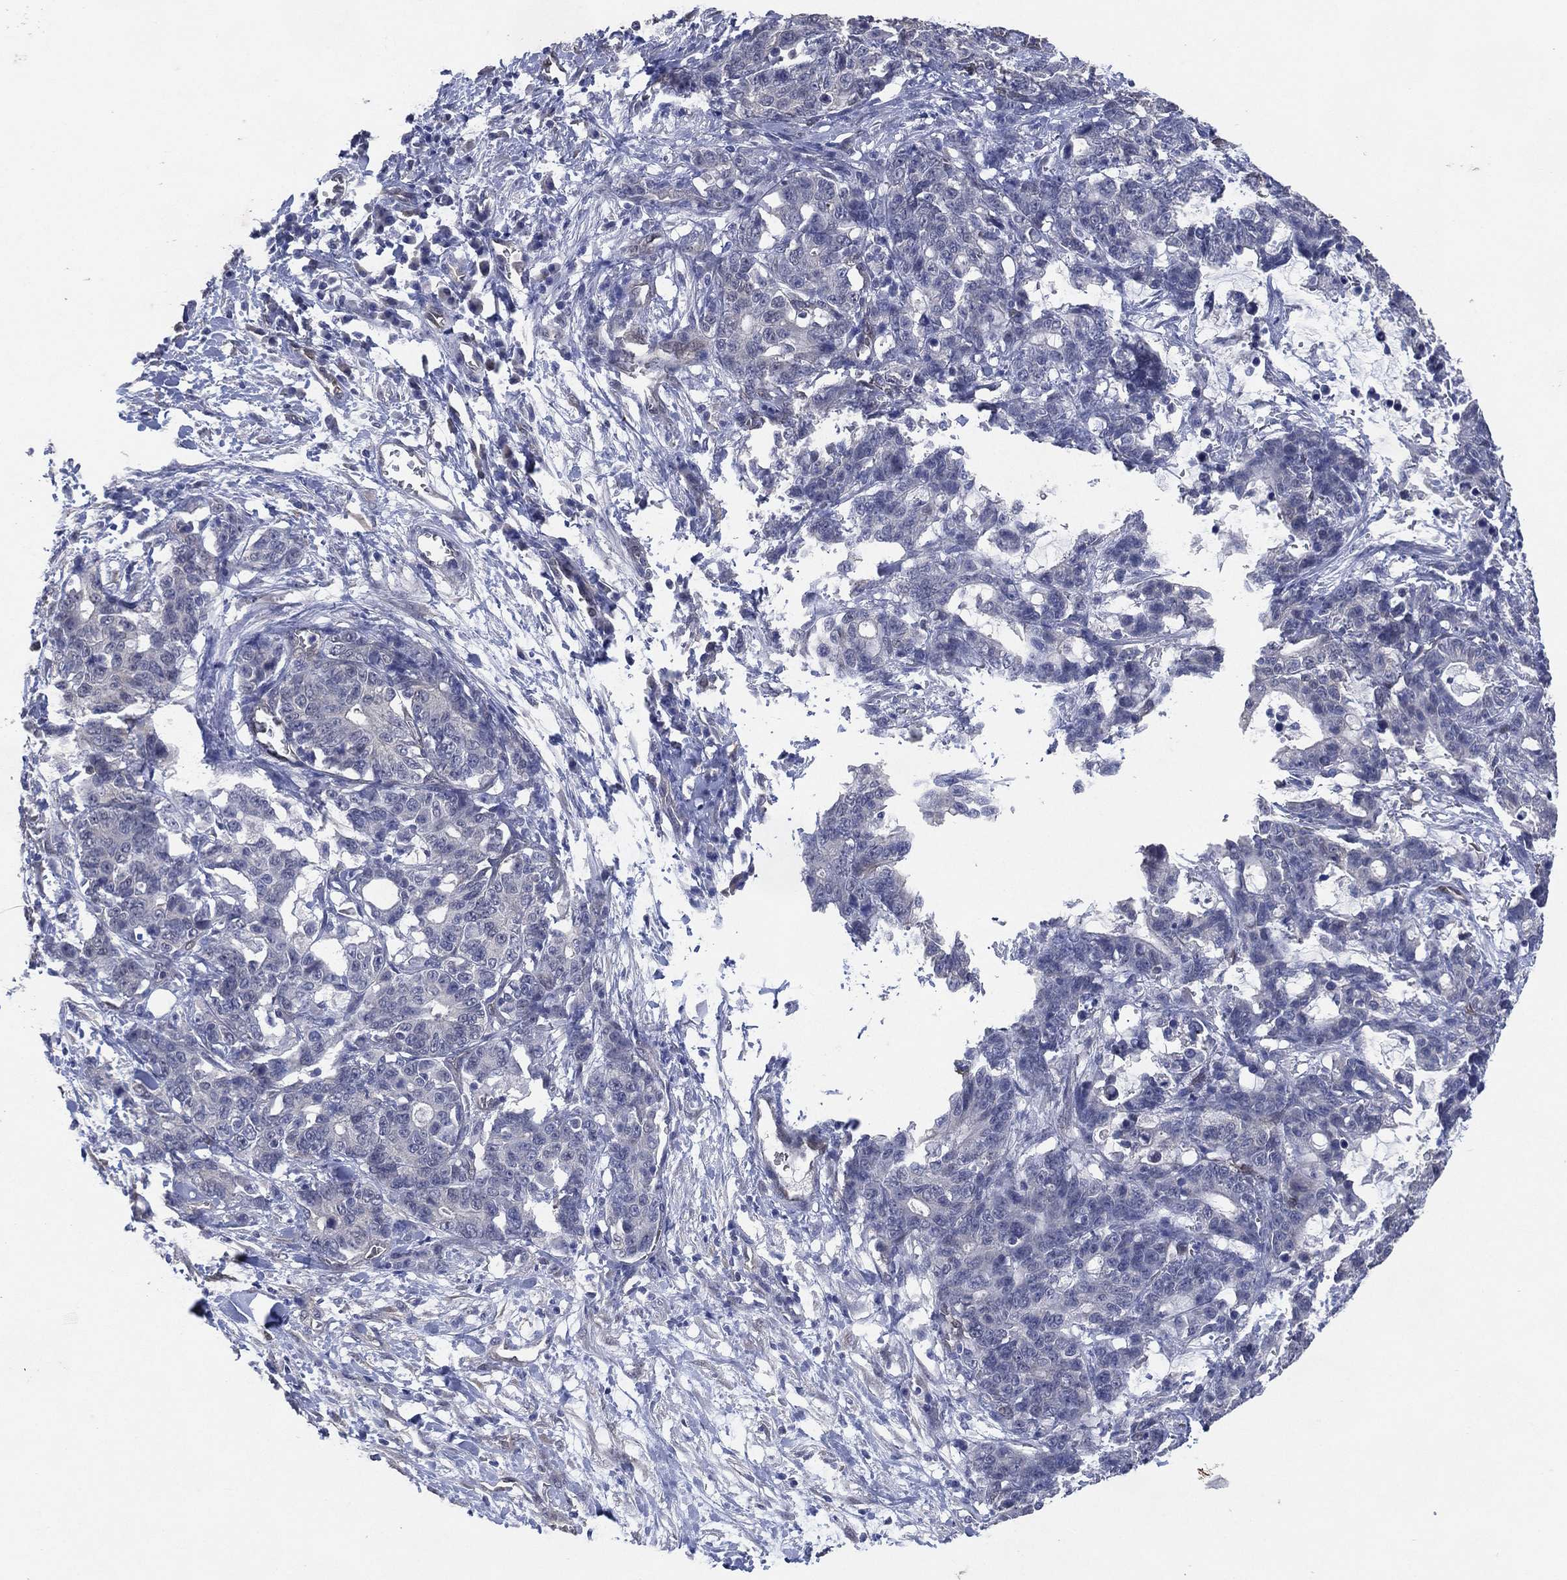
{"staining": {"intensity": "negative", "quantity": "none", "location": "none"}, "tissue": "stomach cancer", "cell_type": "Tumor cells", "image_type": "cancer", "snomed": [{"axis": "morphology", "description": "Normal tissue, NOS"}, {"axis": "morphology", "description": "Adenocarcinoma, NOS"}, {"axis": "topography", "description": "Stomach"}], "caption": "This micrograph is of adenocarcinoma (stomach) stained with immunohistochemistry to label a protein in brown with the nuclei are counter-stained blue. There is no positivity in tumor cells. (DAB immunohistochemistry (IHC) with hematoxylin counter stain).", "gene": "AK1", "patient": {"sex": "female", "age": 64}}